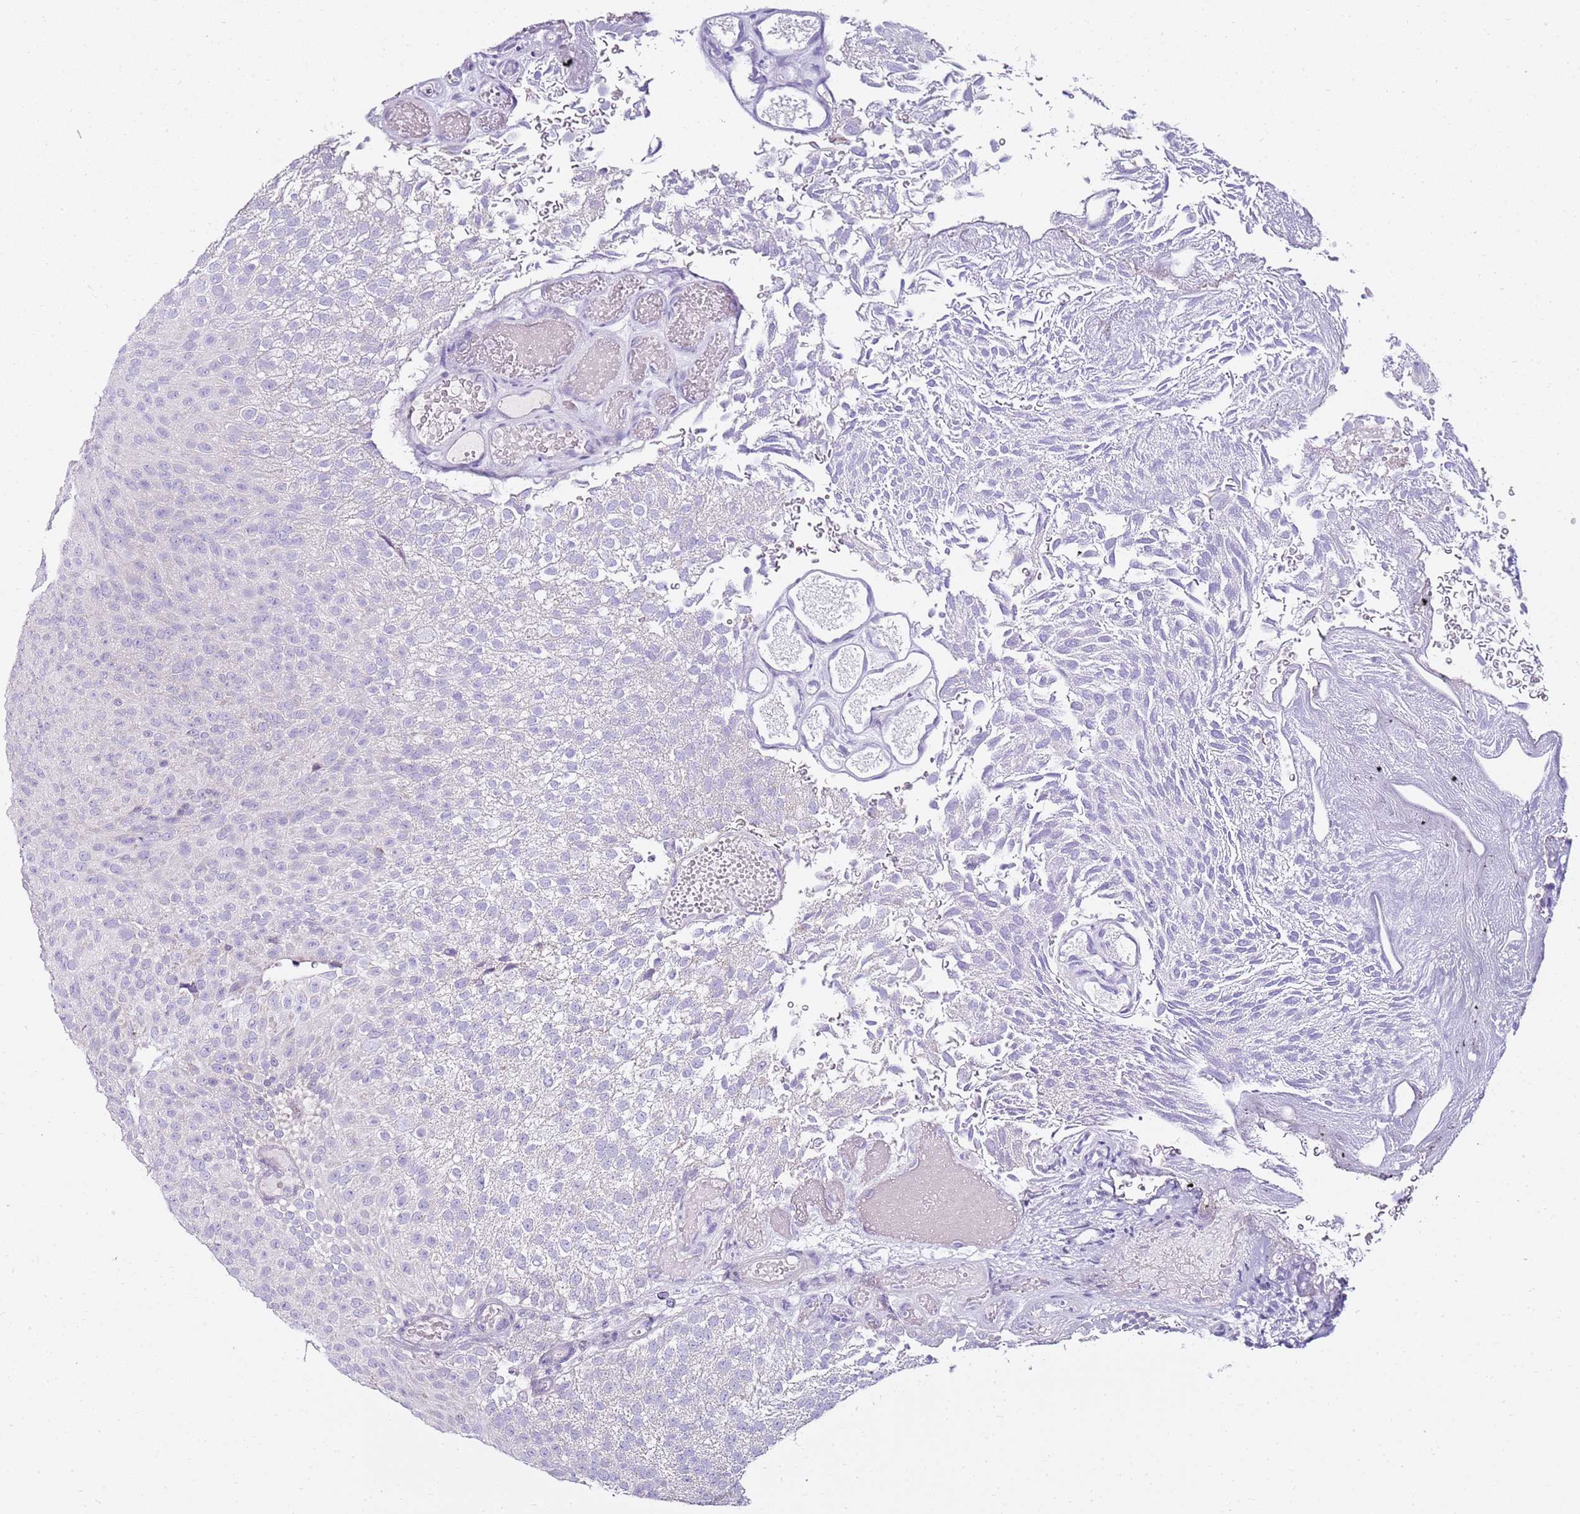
{"staining": {"intensity": "negative", "quantity": "none", "location": "none"}, "tissue": "urothelial cancer", "cell_type": "Tumor cells", "image_type": "cancer", "snomed": [{"axis": "morphology", "description": "Urothelial carcinoma, Low grade"}, {"axis": "topography", "description": "Urinary bladder"}], "caption": "This is an immunohistochemistry (IHC) micrograph of urothelial carcinoma (low-grade). There is no staining in tumor cells.", "gene": "MYBPC3", "patient": {"sex": "male", "age": 78}}